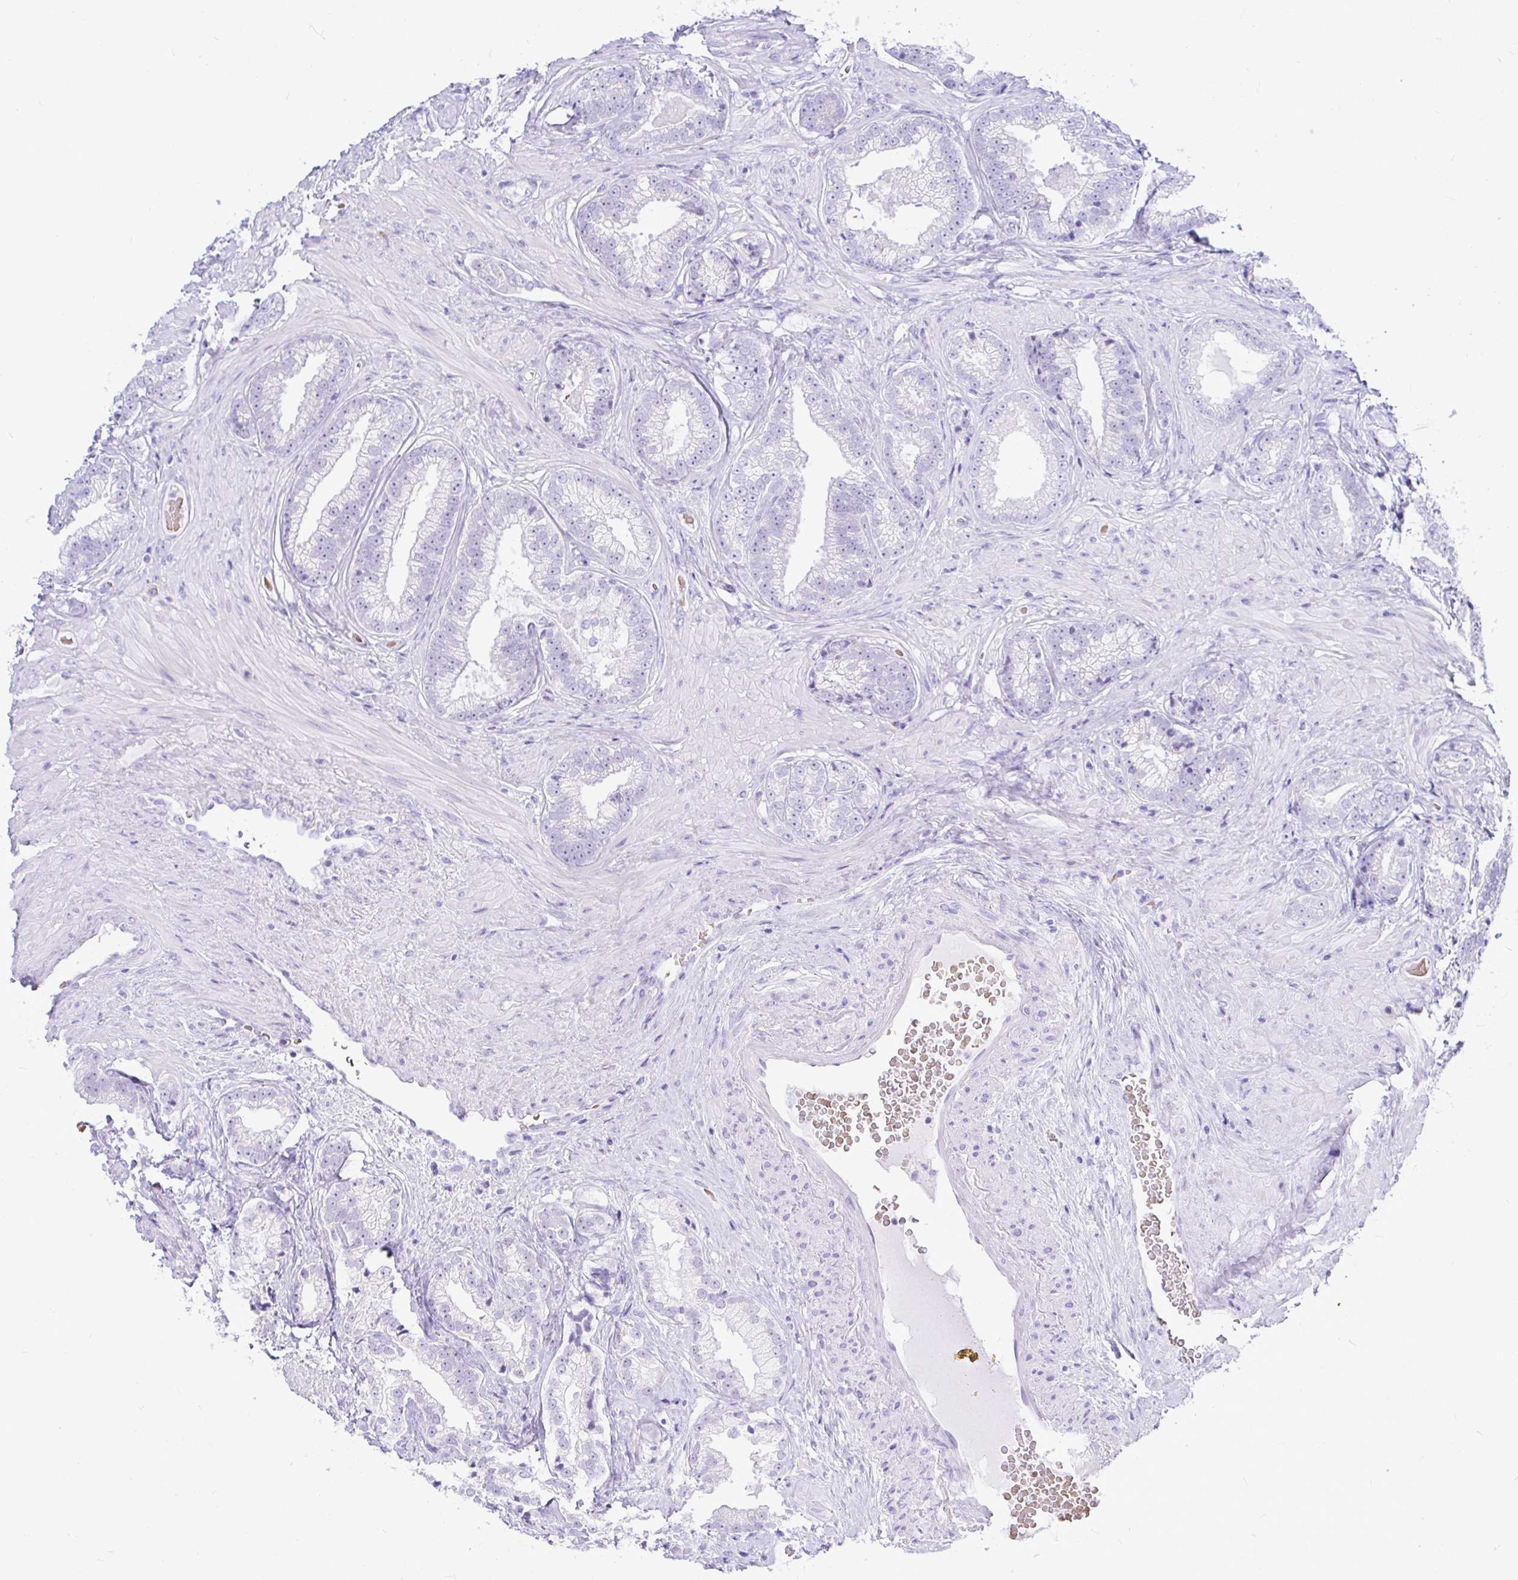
{"staining": {"intensity": "negative", "quantity": "none", "location": "none"}, "tissue": "prostate cancer", "cell_type": "Tumor cells", "image_type": "cancer", "snomed": [{"axis": "morphology", "description": "Adenocarcinoma, Low grade"}, {"axis": "topography", "description": "Prostate"}], "caption": "This is a histopathology image of IHC staining of prostate low-grade adenocarcinoma, which shows no expression in tumor cells.", "gene": "SEL1L2", "patient": {"sex": "male", "age": 61}}